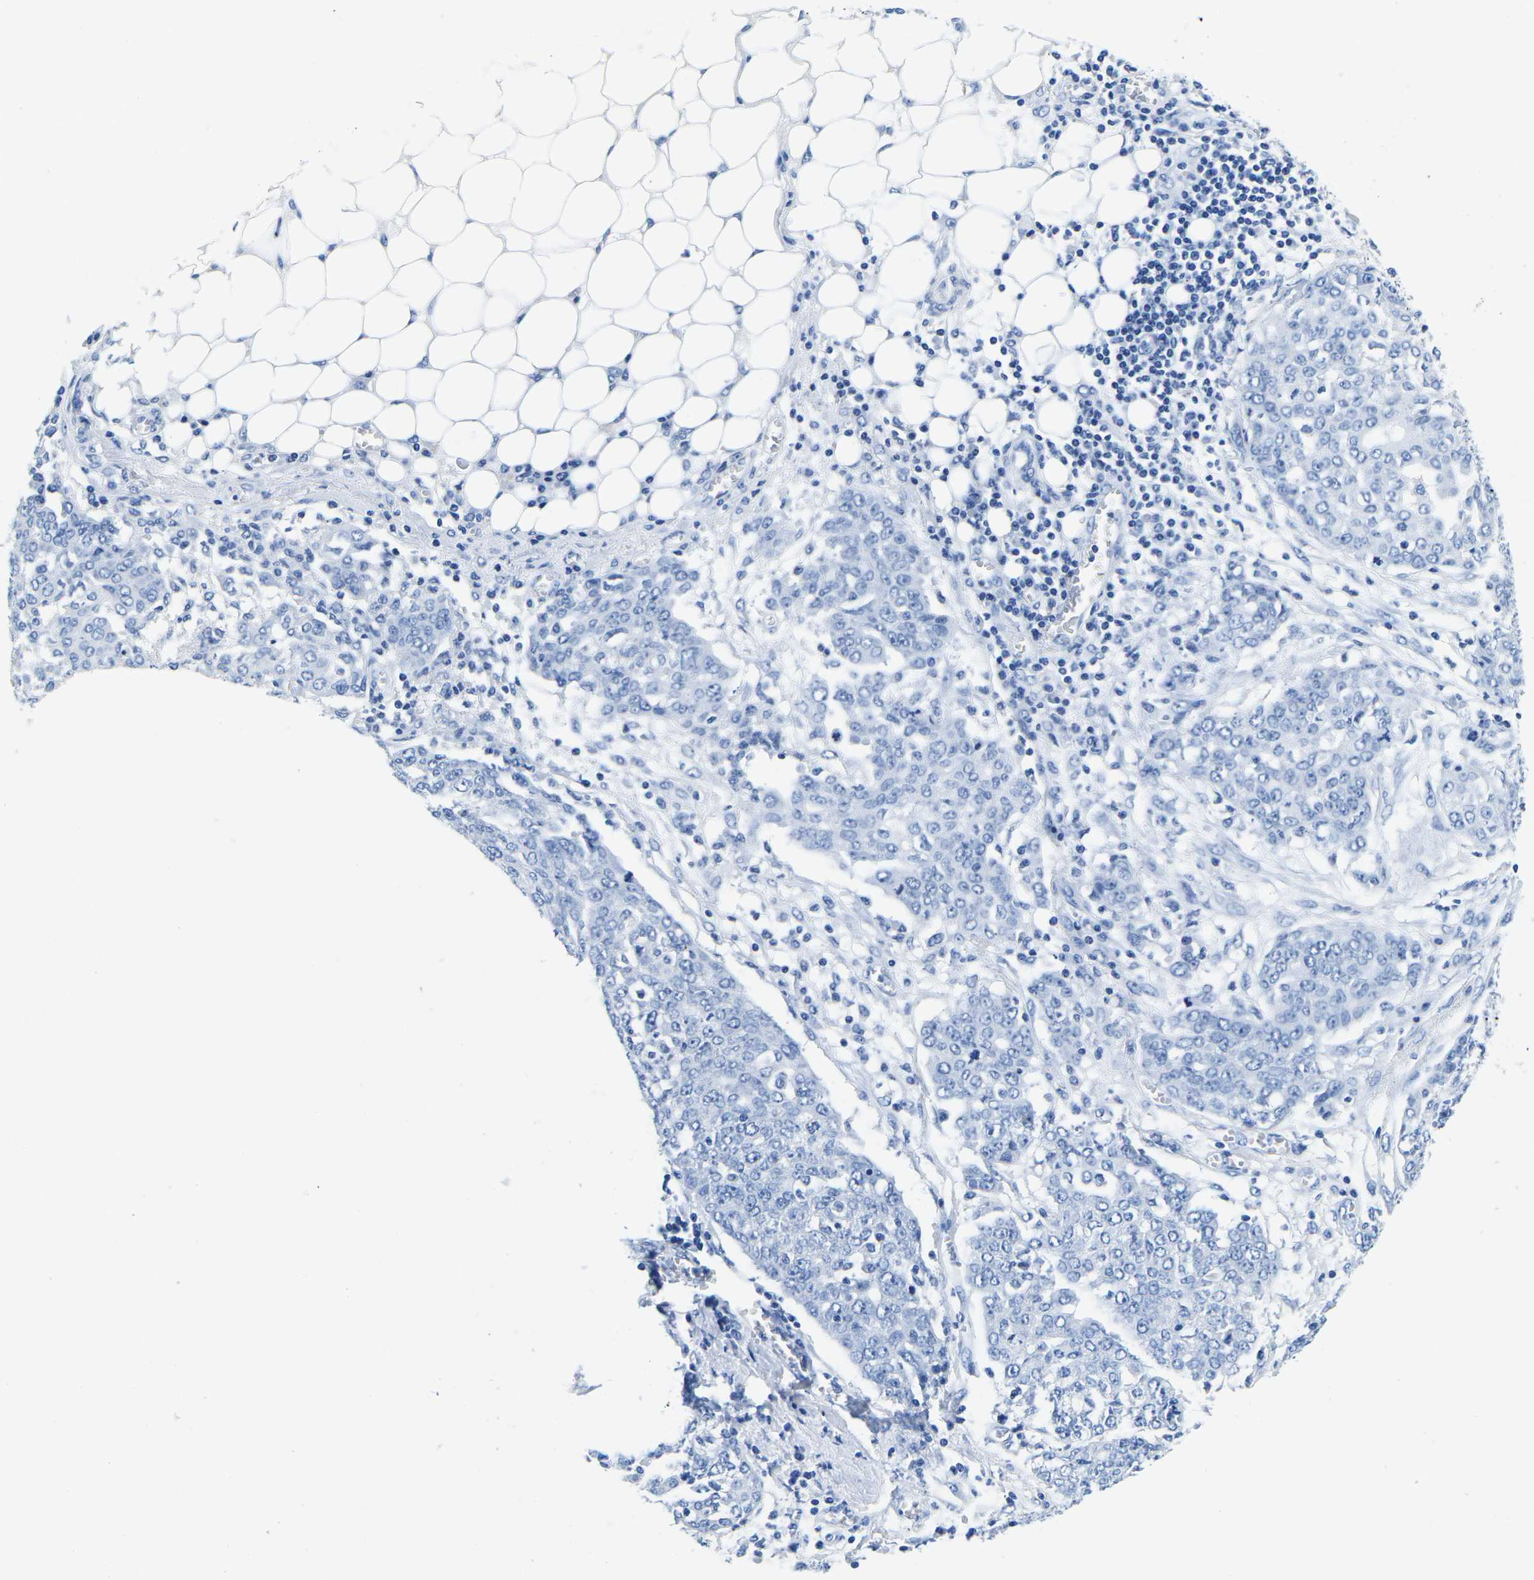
{"staining": {"intensity": "negative", "quantity": "none", "location": "none"}, "tissue": "ovarian cancer", "cell_type": "Tumor cells", "image_type": "cancer", "snomed": [{"axis": "morphology", "description": "Cystadenocarcinoma, serous, NOS"}, {"axis": "topography", "description": "Soft tissue"}, {"axis": "topography", "description": "Ovary"}], "caption": "Serous cystadenocarcinoma (ovarian) was stained to show a protein in brown. There is no significant expression in tumor cells.", "gene": "CYP1A2", "patient": {"sex": "female", "age": 57}}